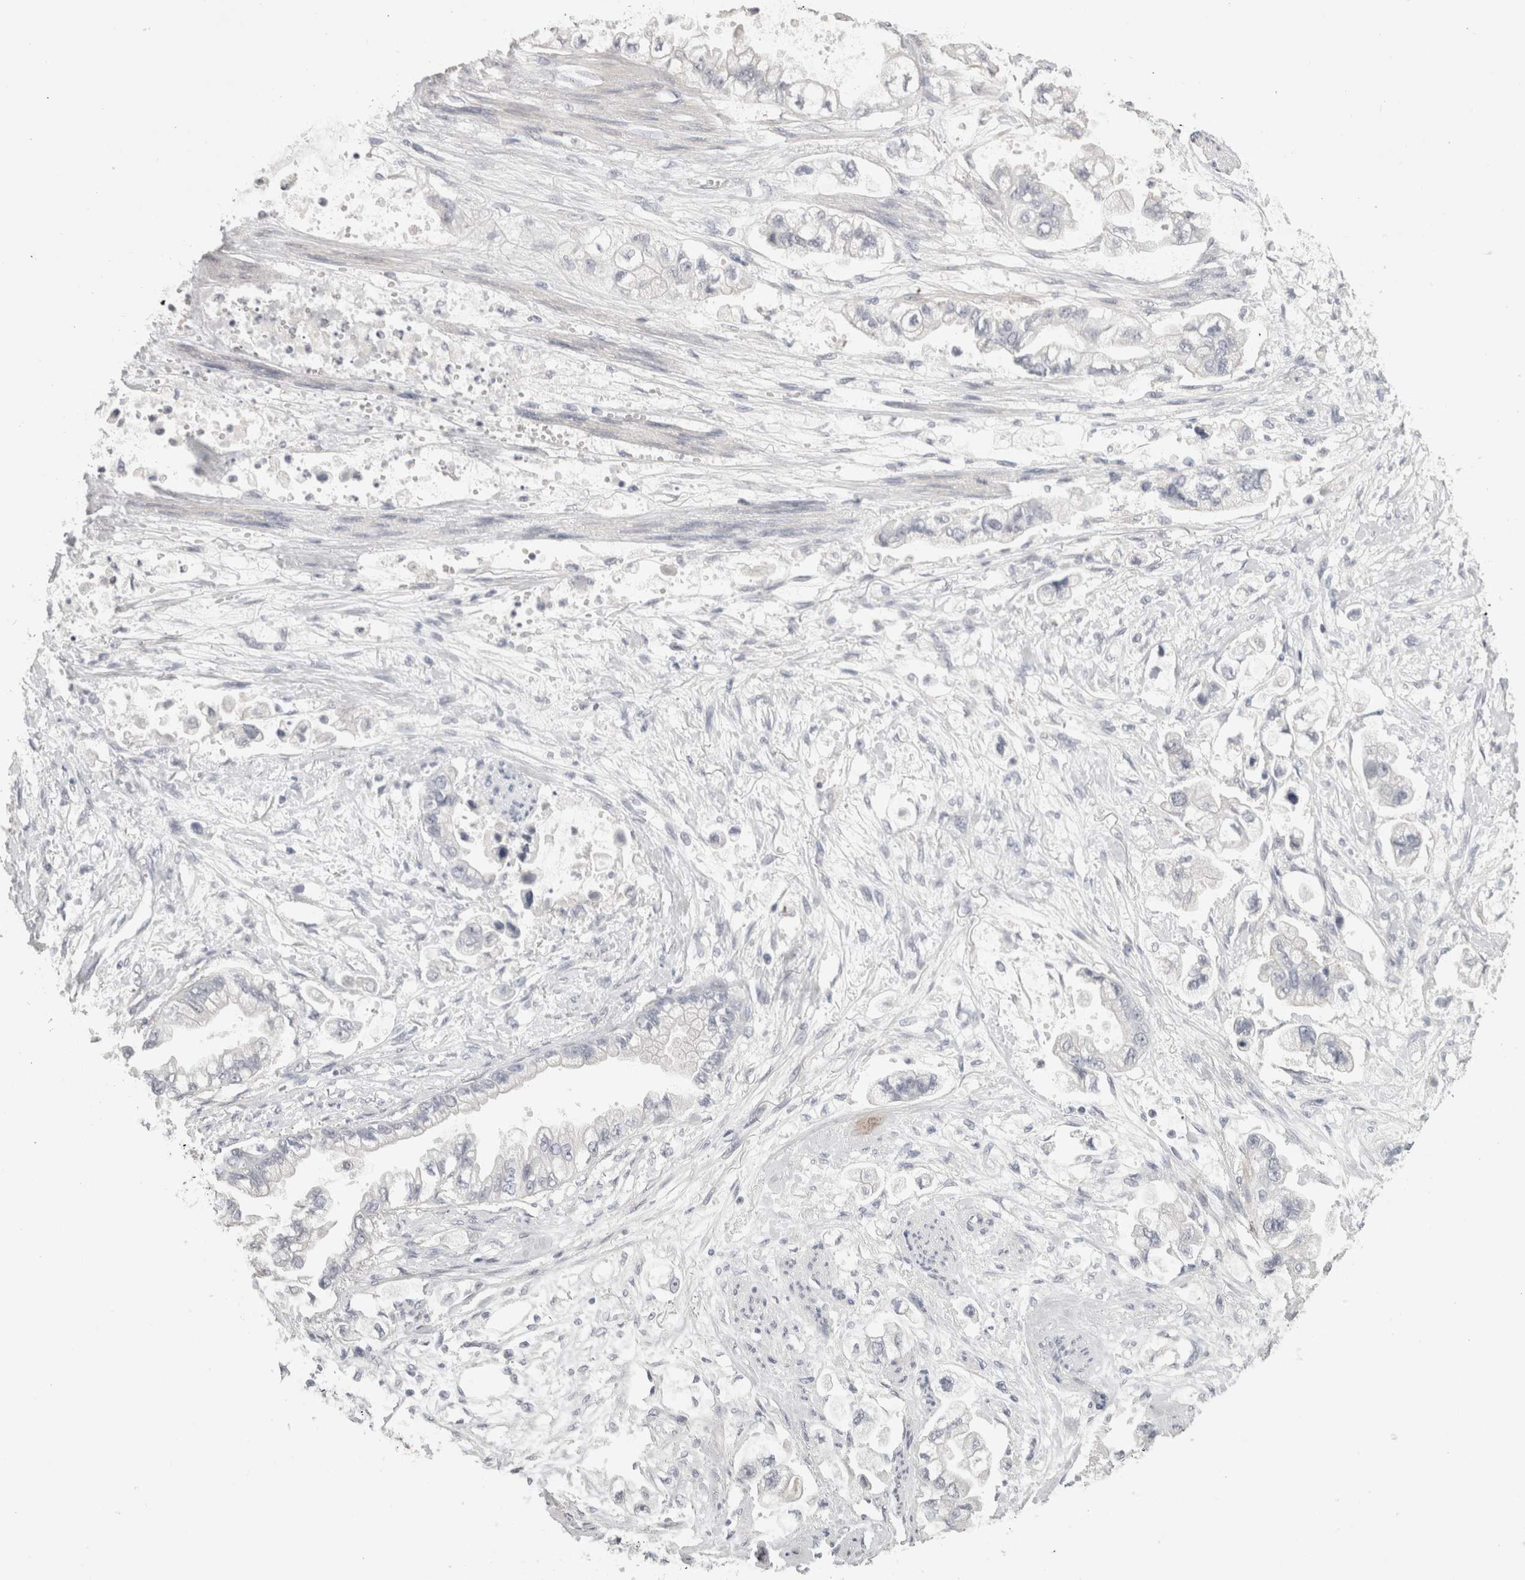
{"staining": {"intensity": "negative", "quantity": "none", "location": "none"}, "tissue": "stomach cancer", "cell_type": "Tumor cells", "image_type": "cancer", "snomed": [{"axis": "morphology", "description": "Adenocarcinoma, NOS"}, {"axis": "topography", "description": "Stomach"}], "caption": "High power microscopy histopathology image of an IHC micrograph of adenocarcinoma (stomach), revealing no significant expression in tumor cells.", "gene": "FBLIM1", "patient": {"sex": "male", "age": 62}}